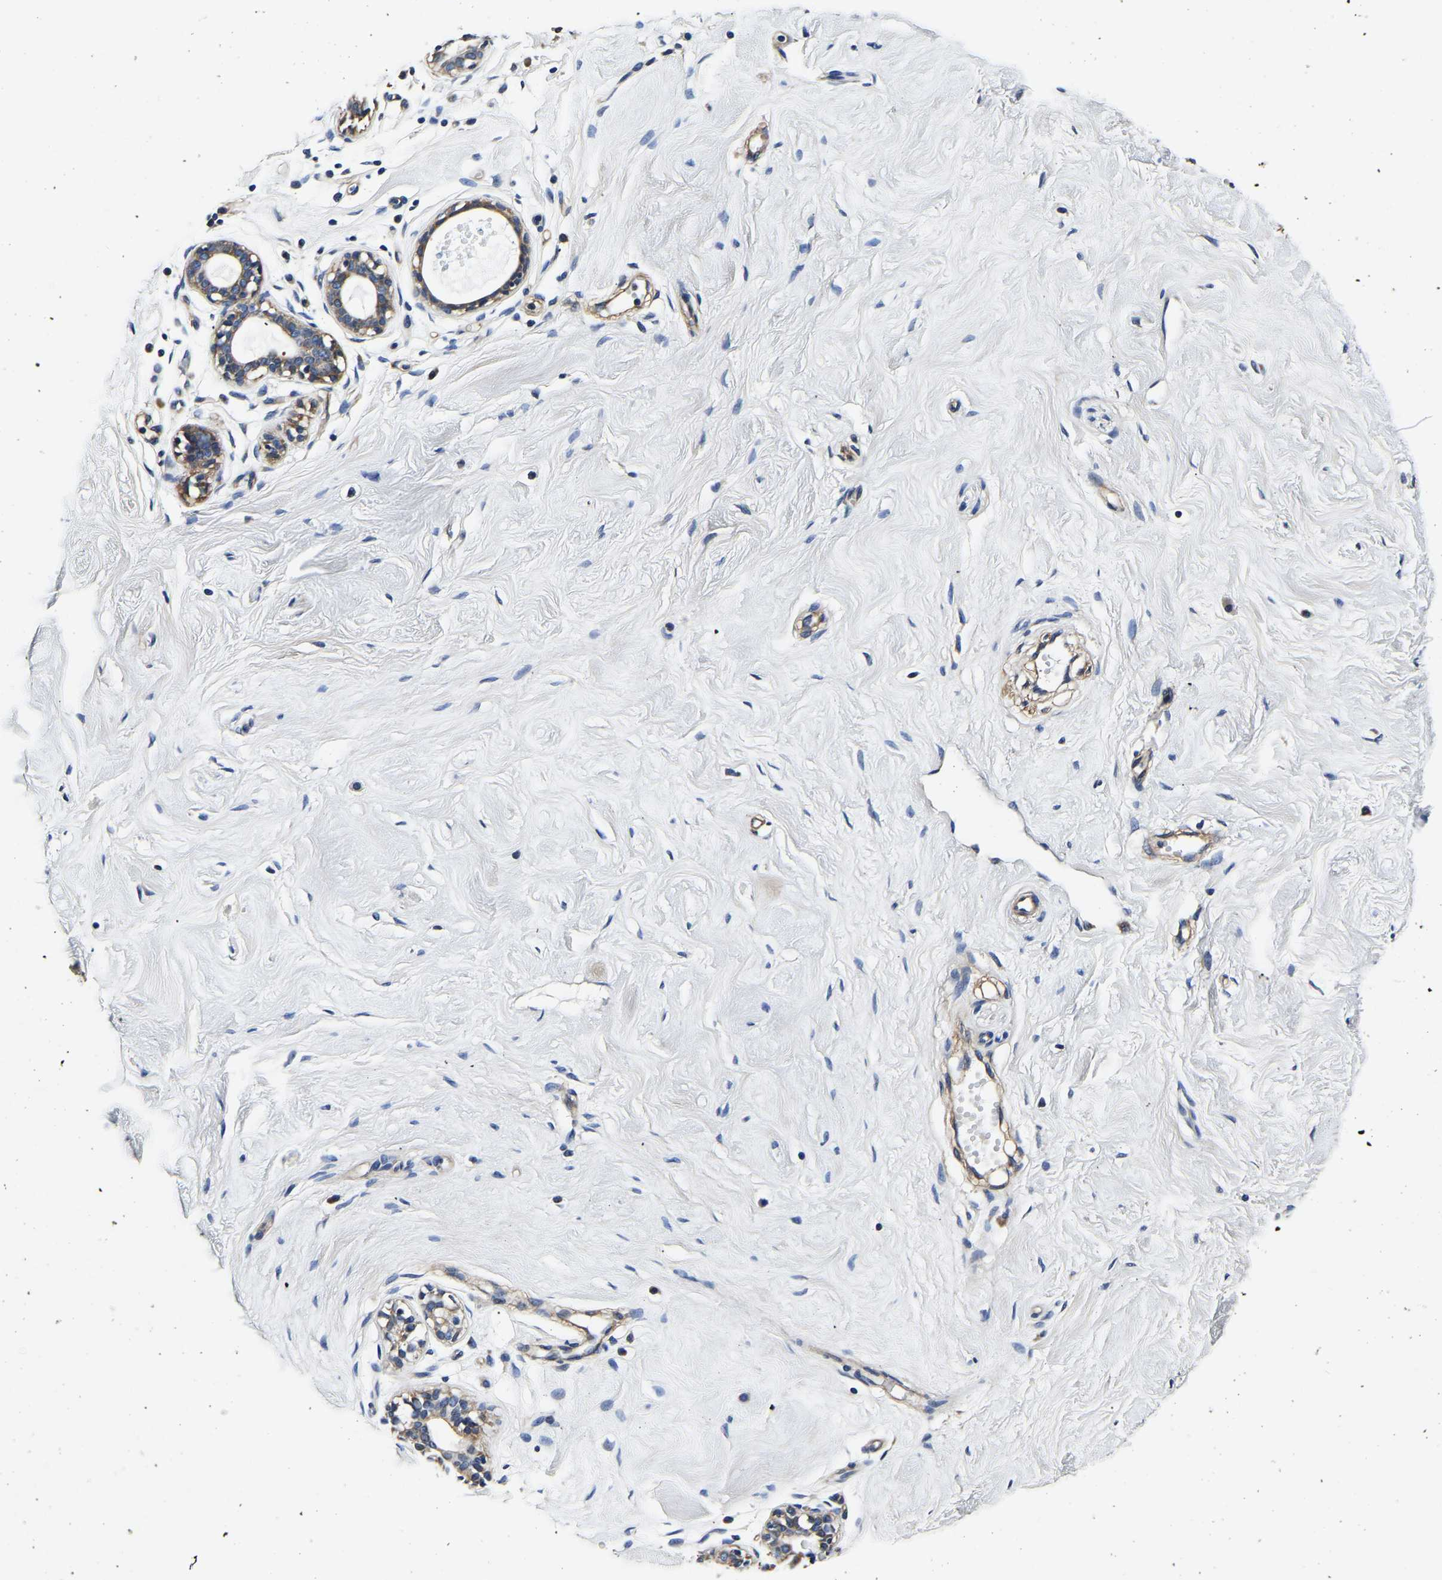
{"staining": {"intensity": "negative", "quantity": "none", "location": "none"}, "tissue": "breast", "cell_type": "Adipocytes", "image_type": "normal", "snomed": [{"axis": "morphology", "description": "Normal tissue, NOS"}, {"axis": "topography", "description": "Breast"}], "caption": "Immunohistochemical staining of unremarkable breast shows no significant staining in adipocytes.", "gene": "KCTD17", "patient": {"sex": "female", "age": 23}}